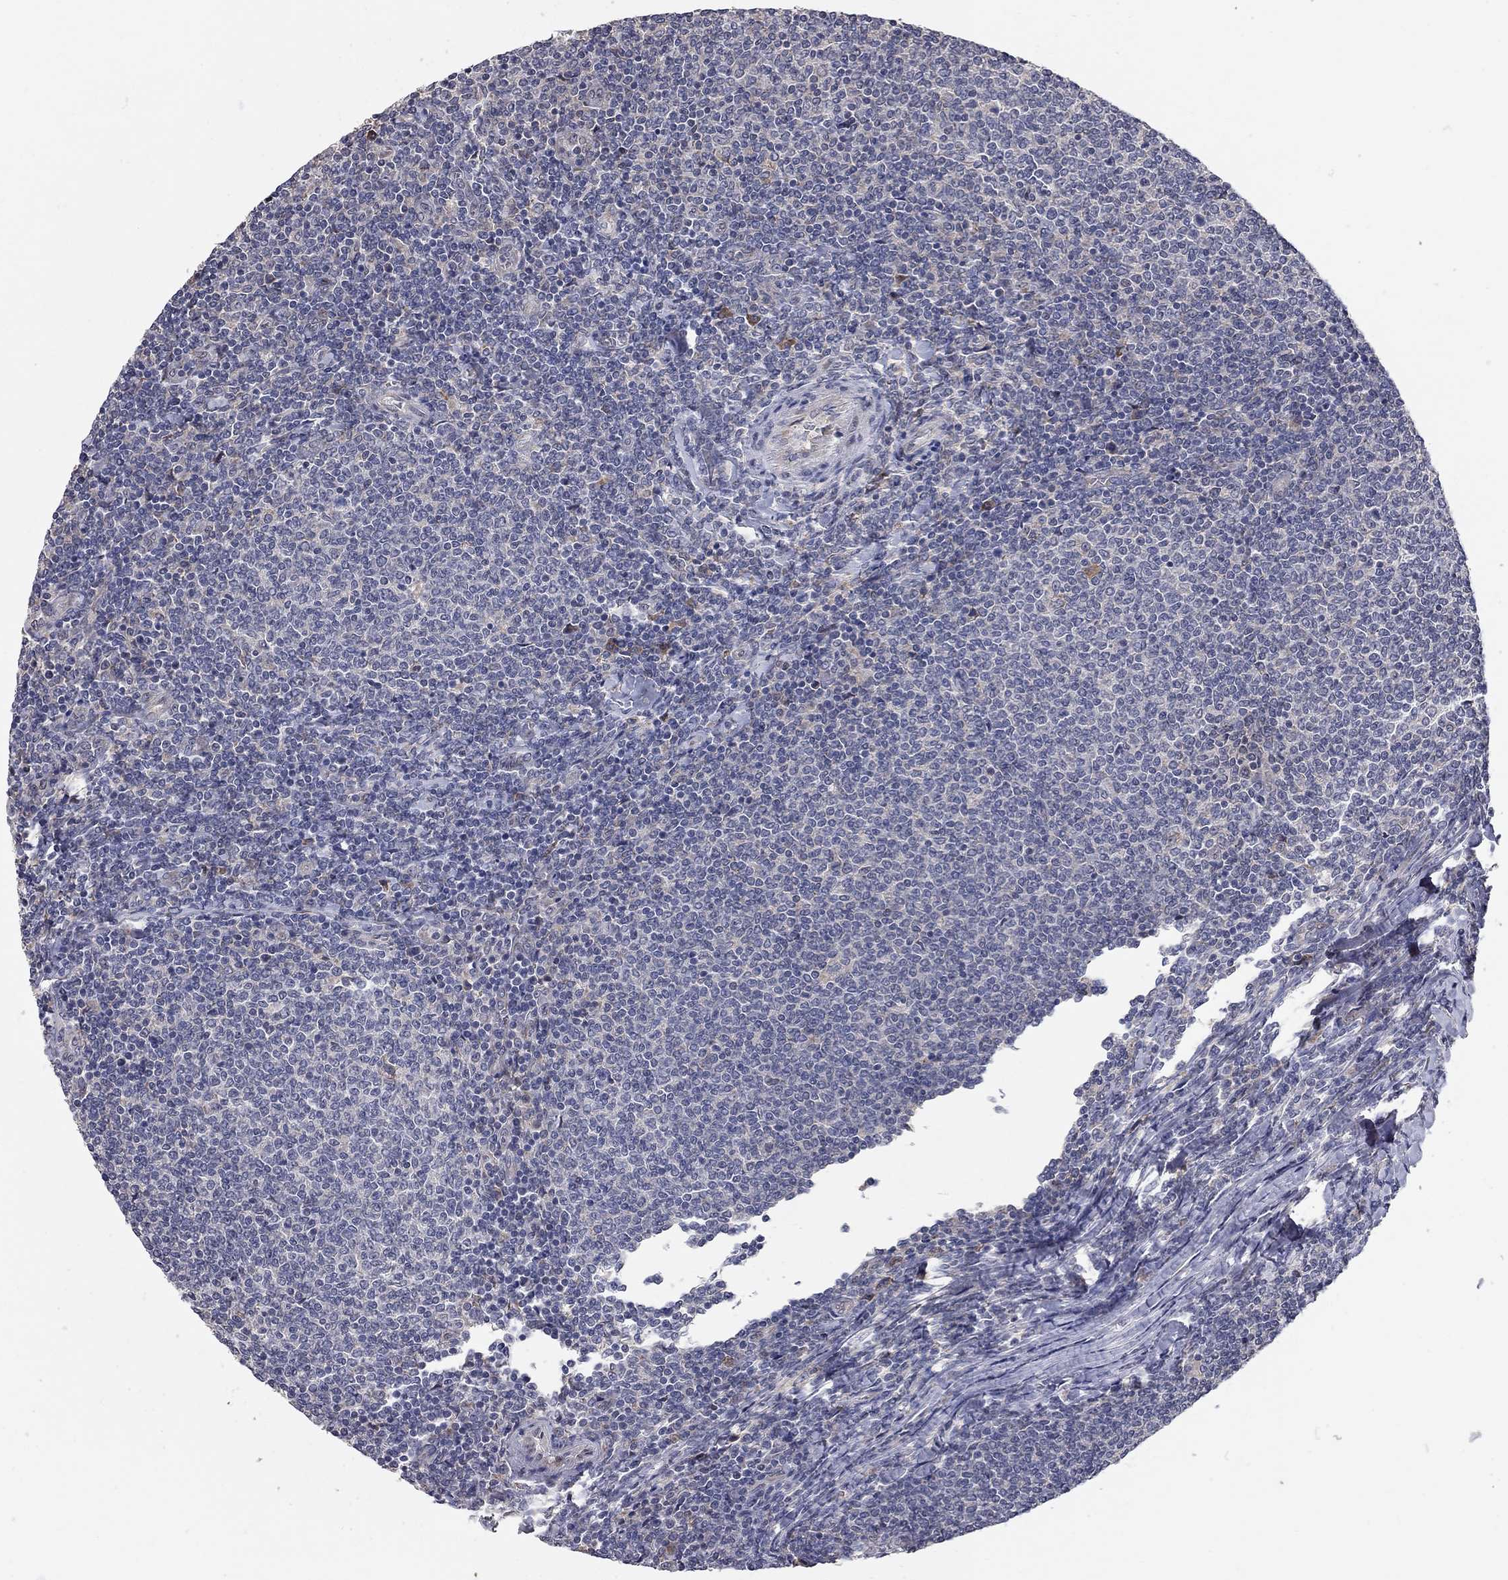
{"staining": {"intensity": "negative", "quantity": "none", "location": "none"}, "tissue": "lymphoma", "cell_type": "Tumor cells", "image_type": "cancer", "snomed": [{"axis": "morphology", "description": "Malignant lymphoma, non-Hodgkin's type, Low grade"}, {"axis": "topography", "description": "Lymph node"}], "caption": "Tumor cells are negative for brown protein staining in lymphoma.", "gene": "XAGE2", "patient": {"sex": "male", "age": 52}}